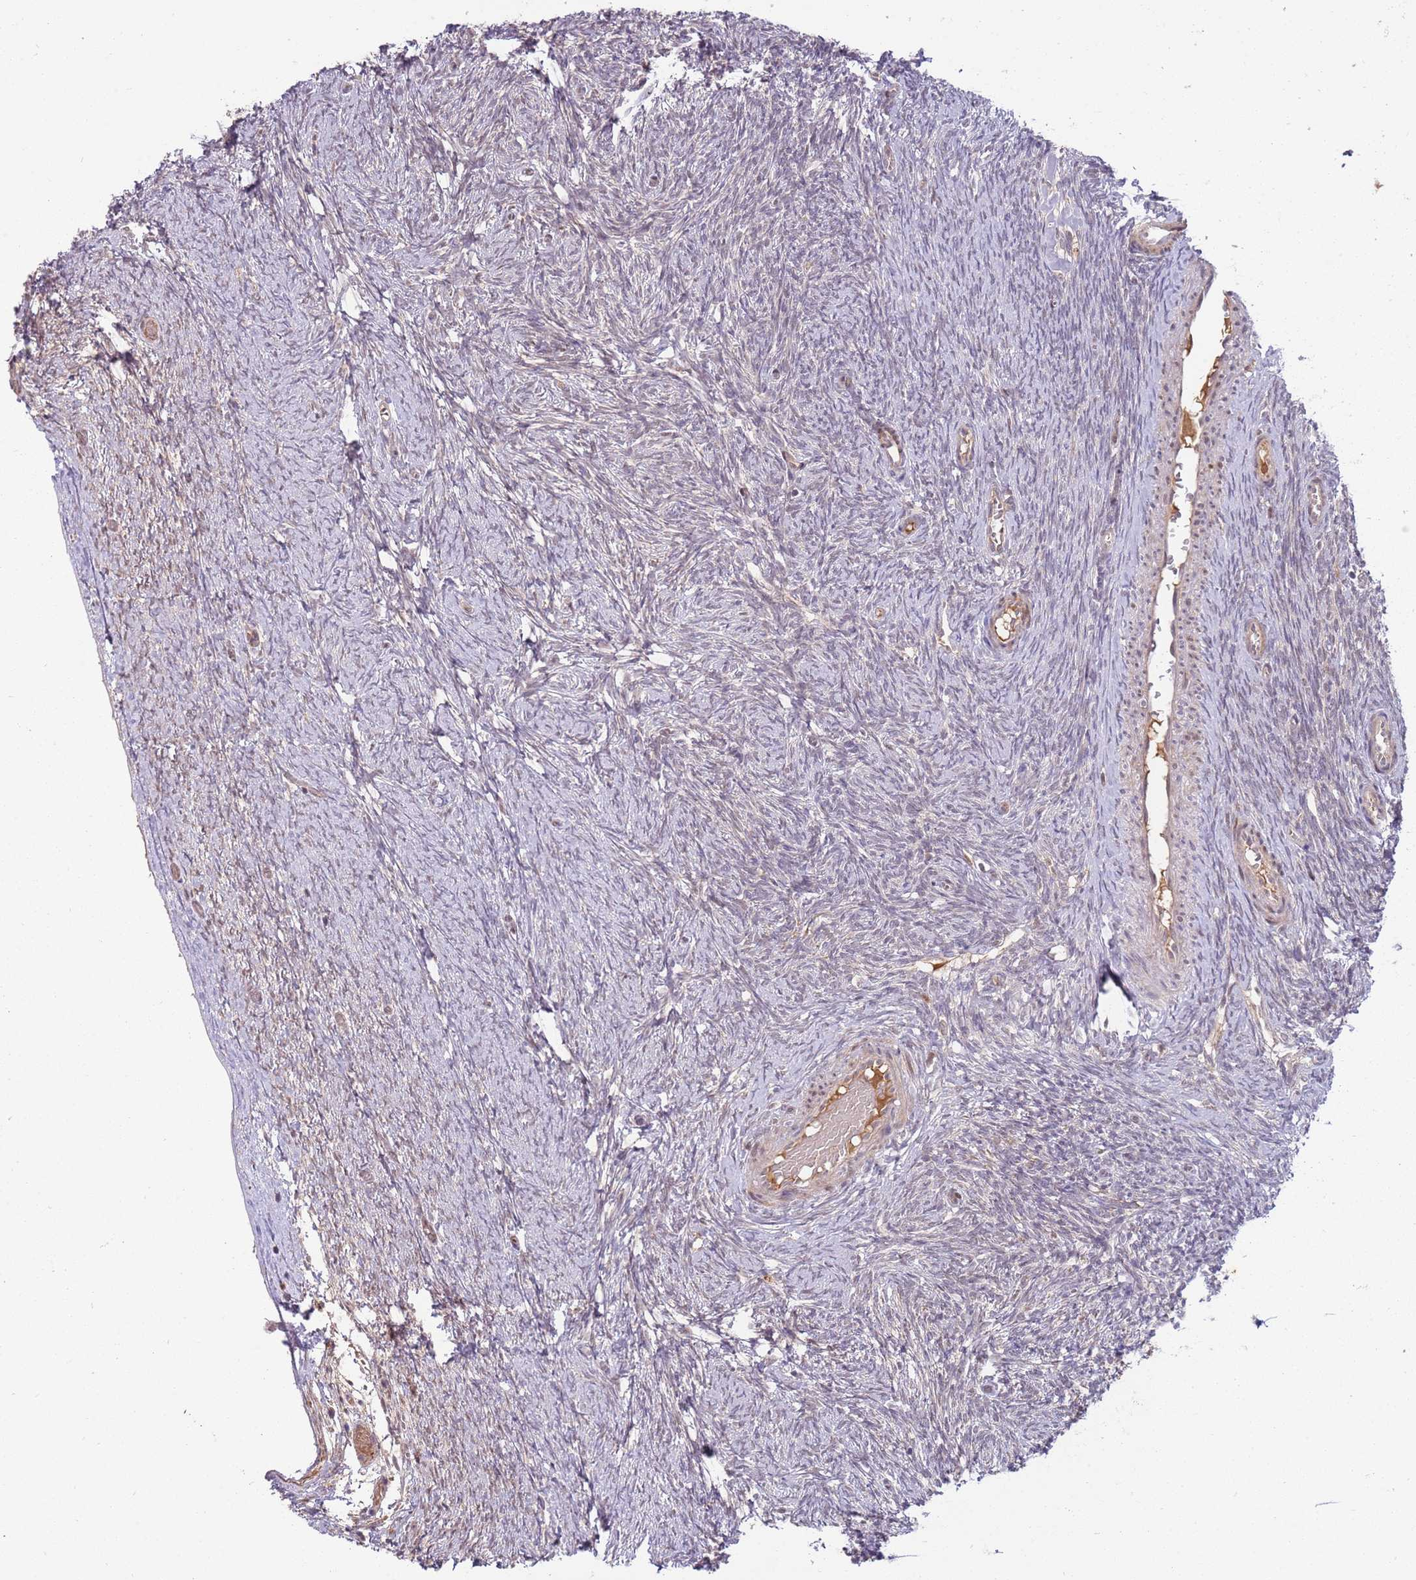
{"staining": {"intensity": "negative", "quantity": "none", "location": "none"}, "tissue": "ovary", "cell_type": "Ovarian stroma cells", "image_type": "normal", "snomed": [{"axis": "morphology", "description": "Normal tissue, NOS"}, {"axis": "topography", "description": "Ovary"}], "caption": "An immunohistochemistry photomicrograph of unremarkable ovary is shown. There is no staining in ovarian stroma cells of ovary.", "gene": "NBPF4", "patient": {"sex": "female", "age": 44}}